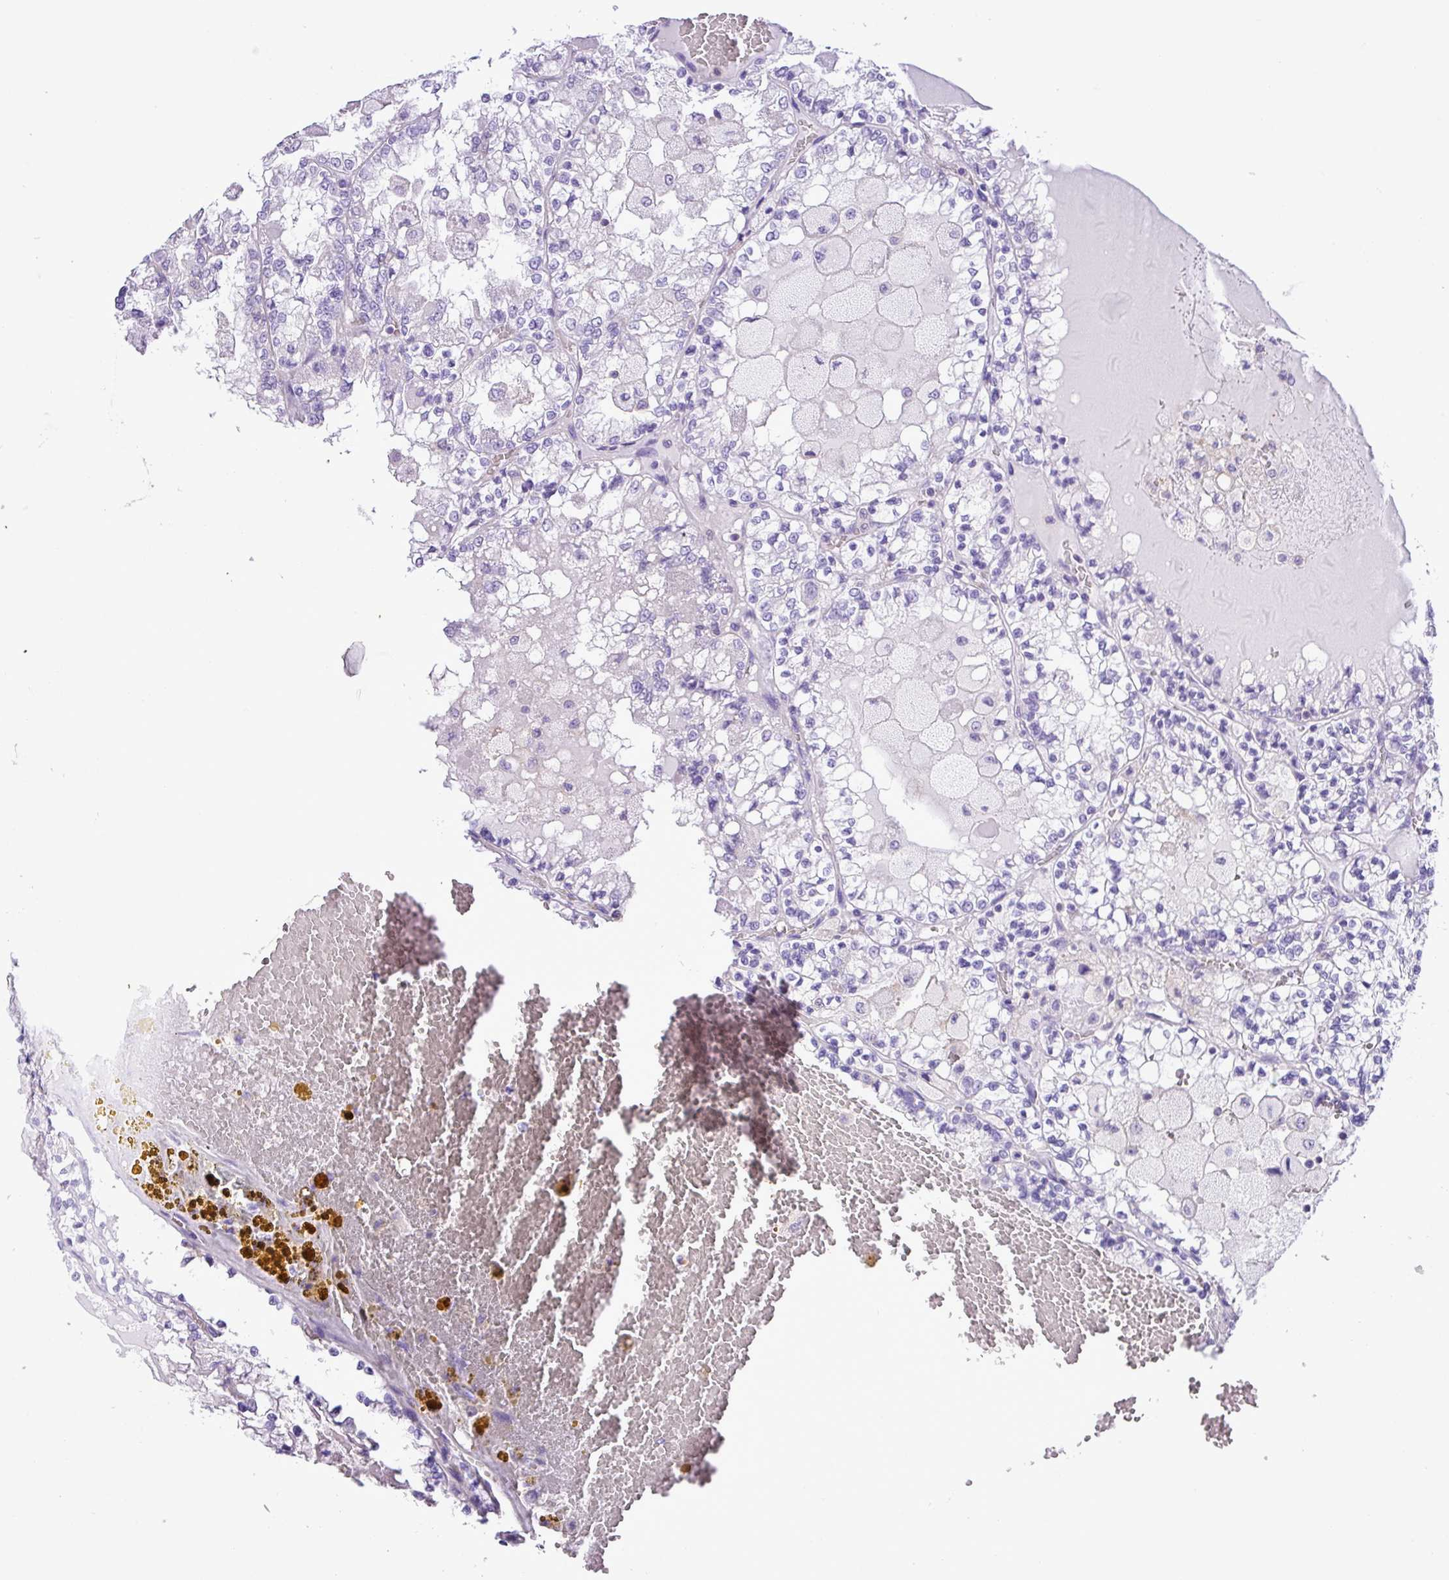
{"staining": {"intensity": "negative", "quantity": "none", "location": "none"}, "tissue": "renal cancer", "cell_type": "Tumor cells", "image_type": "cancer", "snomed": [{"axis": "morphology", "description": "Adenocarcinoma, NOS"}, {"axis": "topography", "description": "Kidney"}], "caption": "Image shows no protein positivity in tumor cells of renal adenocarcinoma tissue. (DAB (3,3'-diaminobenzidine) IHC, high magnification).", "gene": "ZNF334", "patient": {"sex": "female", "age": 56}}